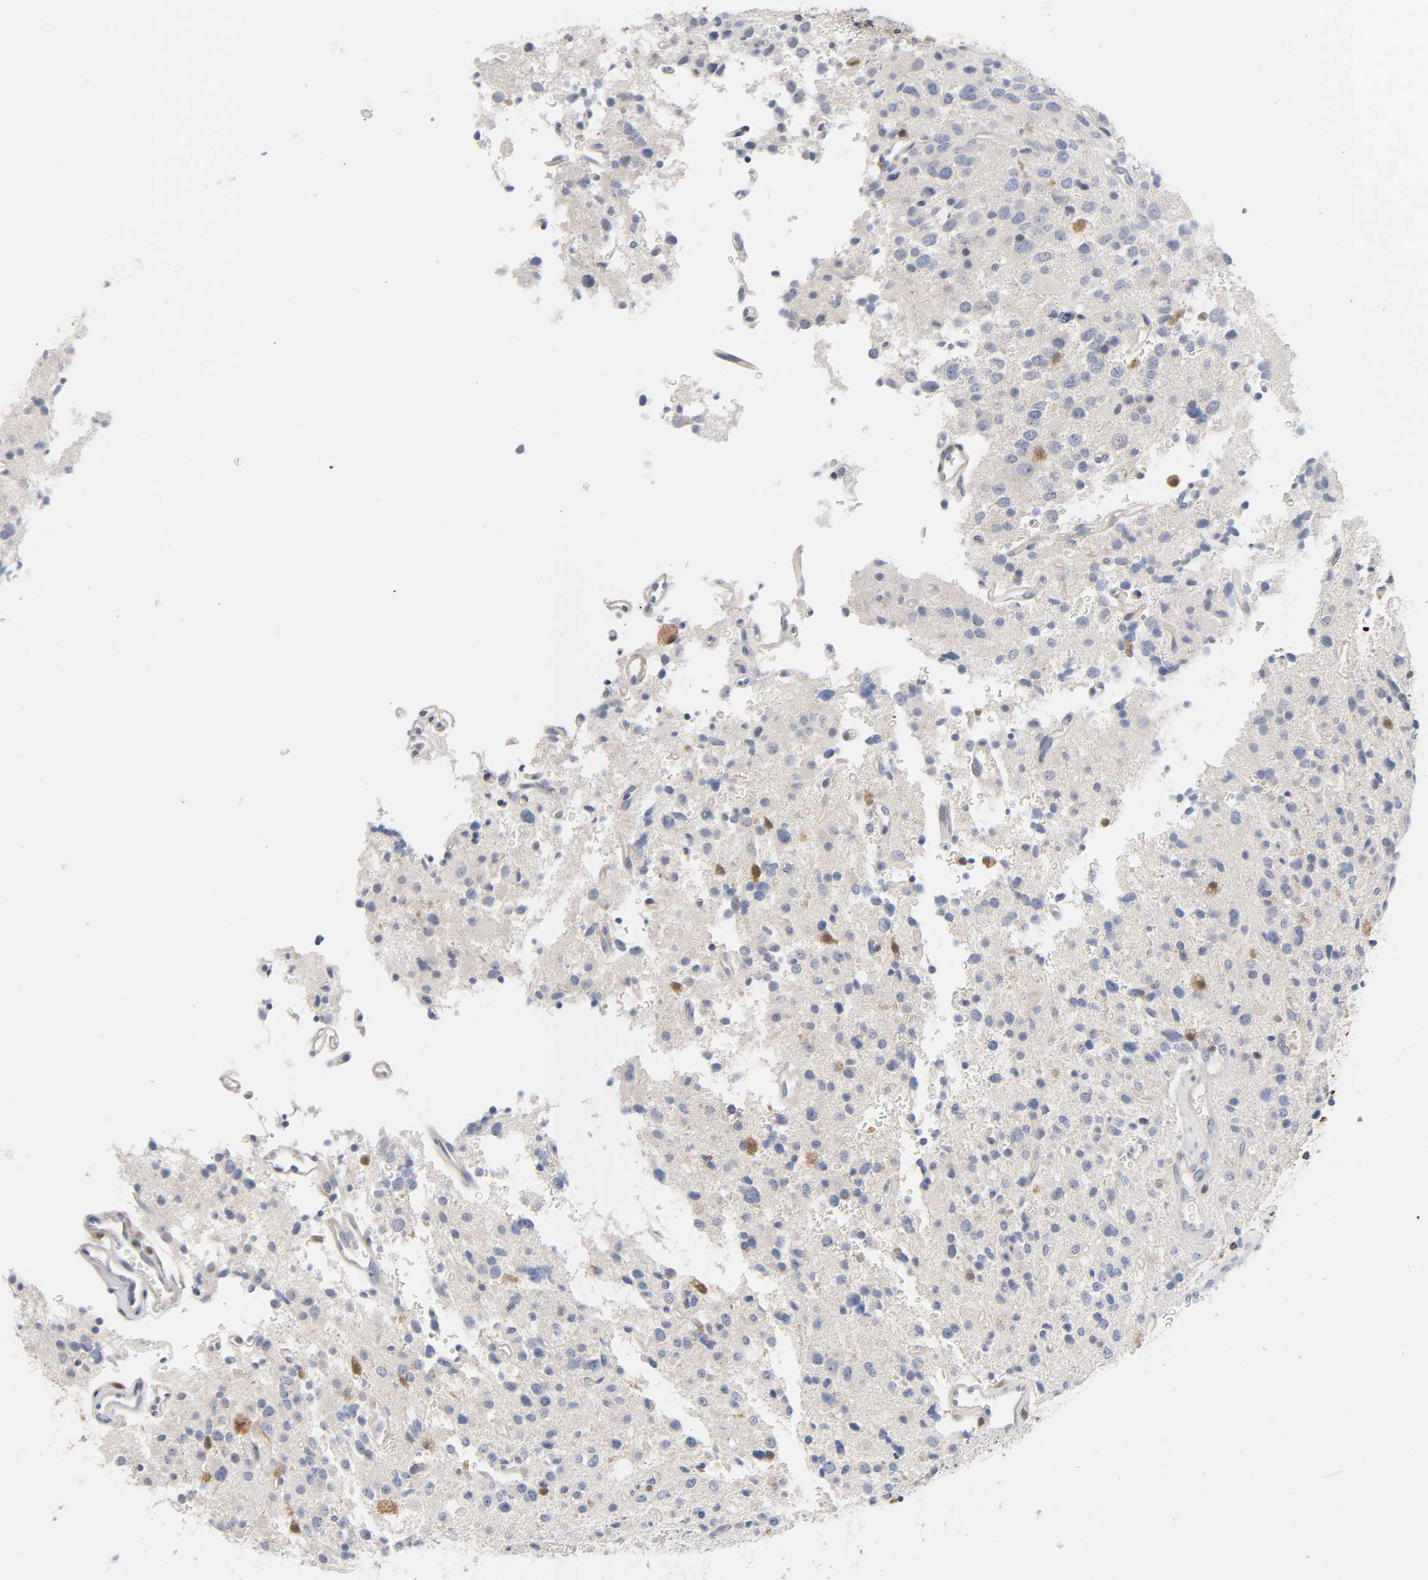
{"staining": {"intensity": "moderate", "quantity": "<25%", "location": "cytoplasmic/membranous,nuclear"}, "tissue": "glioma", "cell_type": "Tumor cells", "image_type": "cancer", "snomed": [{"axis": "morphology", "description": "Glioma, malignant, High grade"}, {"axis": "topography", "description": "Brain"}], "caption": "High-magnification brightfield microscopy of malignant glioma (high-grade) stained with DAB (3,3'-diaminobenzidine) (brown) and counterstained with hematoxylin (blue). tumor cells exhibit moderate cytoplasmic/membranous and nuclear staining is appreciated in approximately<25% of cells.", "gene": "IL18", "patient": {"sex": "male", "age": 47}}